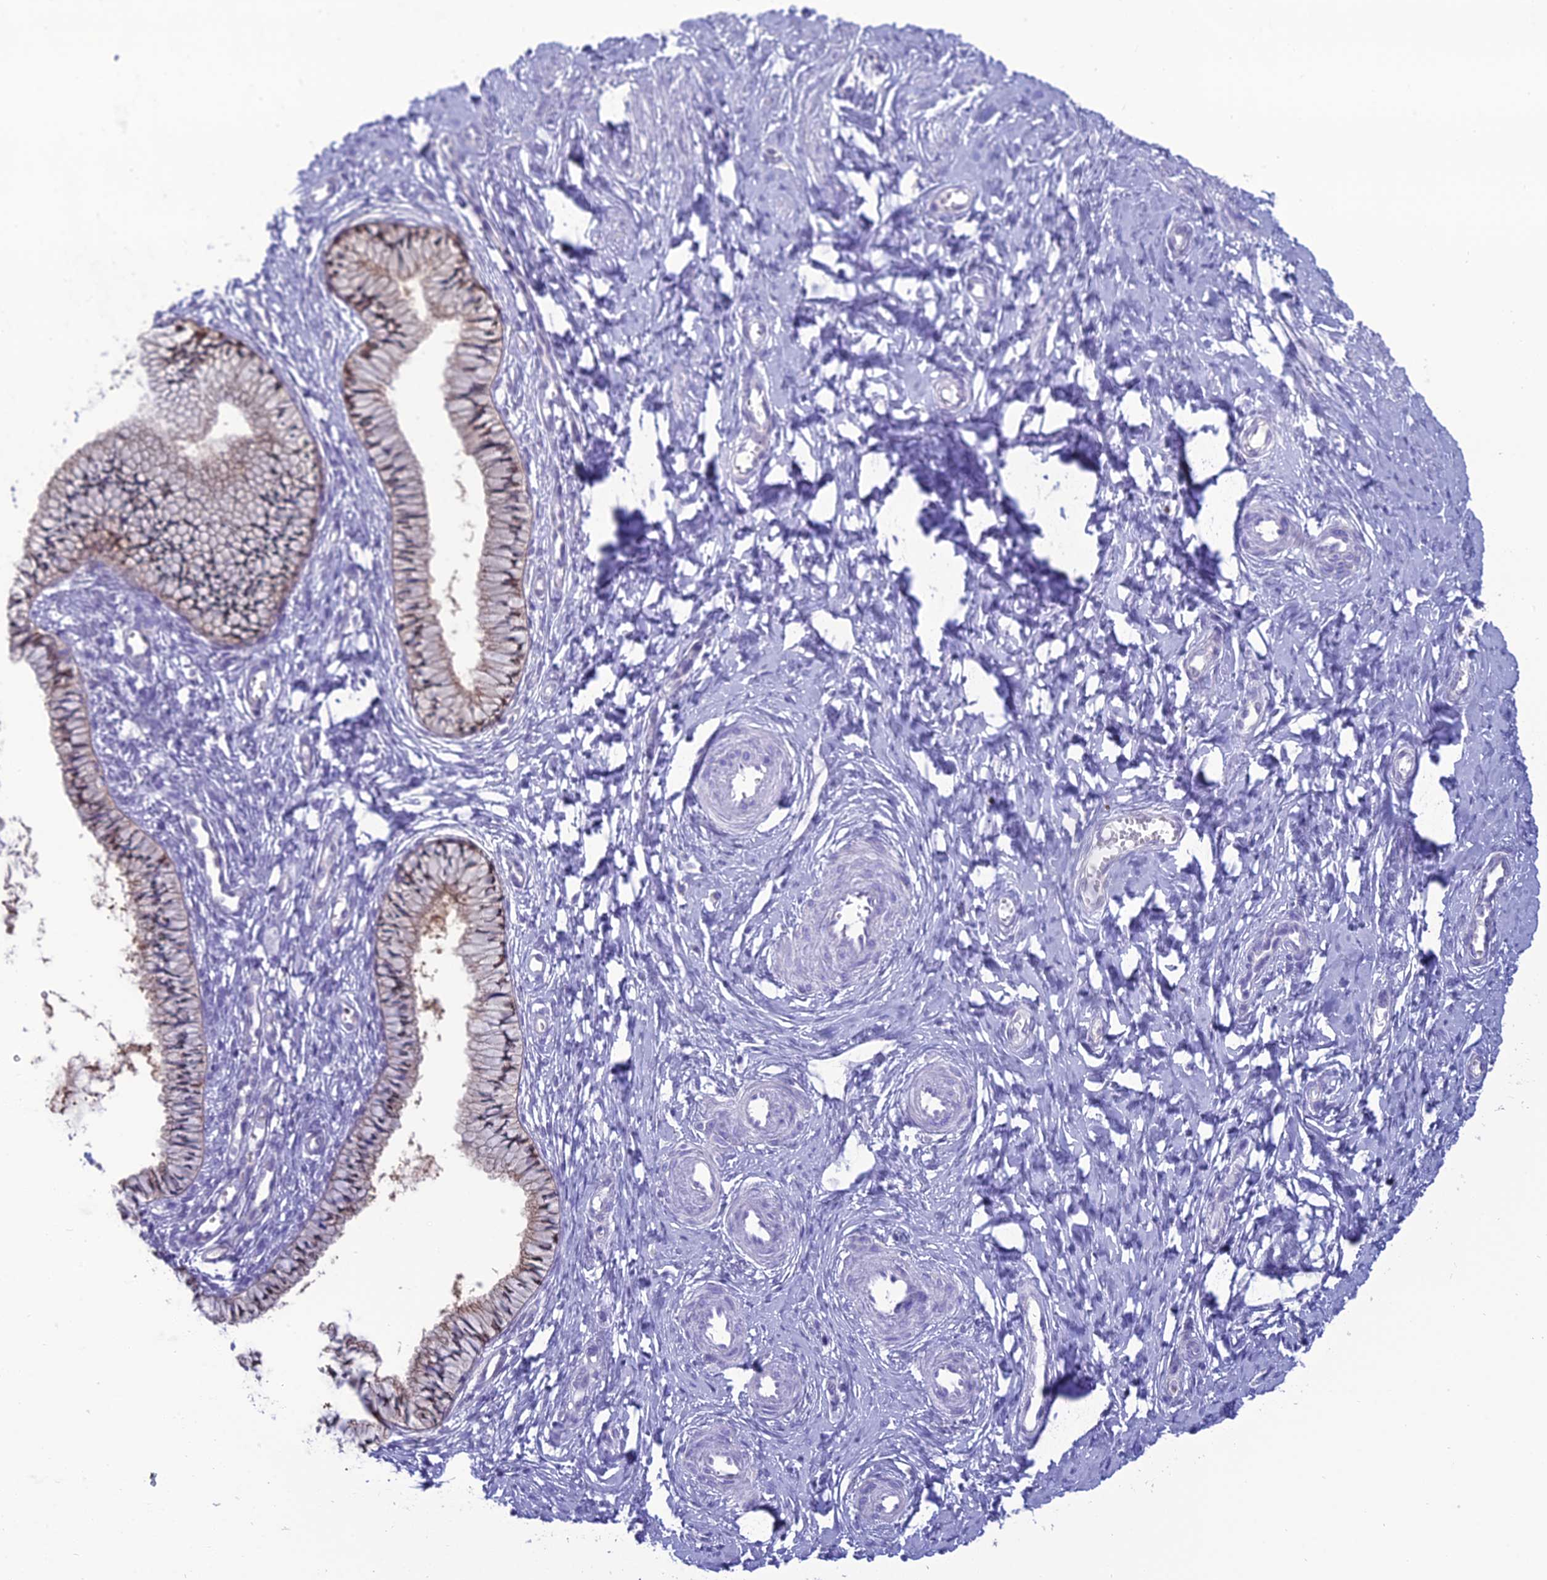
{"staining": {"intensity": "moderate", "quantity": "<25%", "location": "cytoplasmic/membranous,nuclear"}, "tissue": "cervix", "cell_type": "Glandular cells", "image_type": "normal", "snomed": [{"axis": "morphology", "description": "Normal tissue, NOS"}, {"axis": "topography", "description": "Cervix"}], "caption": "This micrograph exhibits normal cervix stained with IHC to label a protein in brown. The cytoplasmic/membranous,nuclear of glandular cells show moderate positivity for the protein. Nuclei are counter-stained blue.", "gene": "GNPNAT1", "patient": {"sex": "female", "age": 36}}